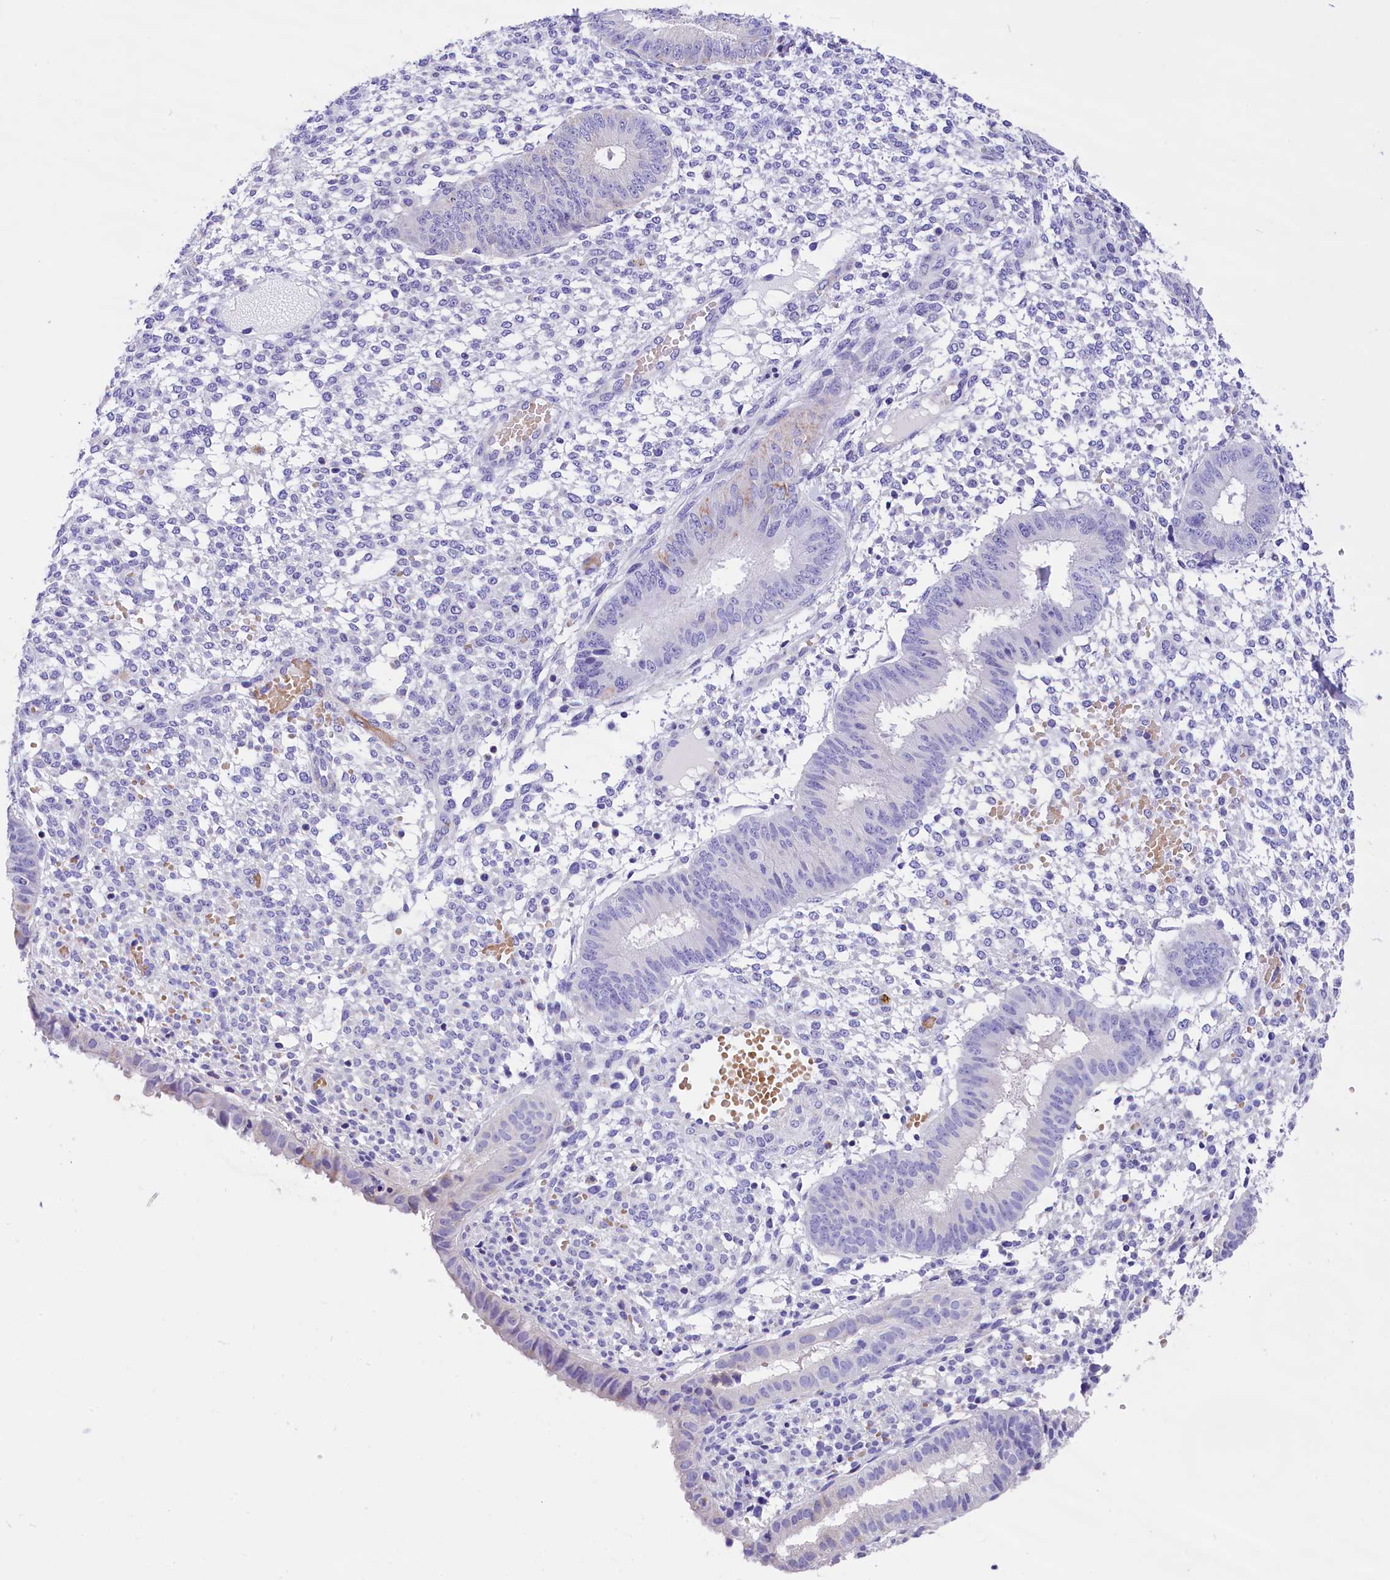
{"staining": {"intensity": "negative", "quantity": "none", "location": "none"}, "tissue": "endometrium", "cell_type": "Cells in endometrial stroma", "image_type": "normal", "snomed": [{"axis": "morphology", "description": "Normal tissue, NOS"}, {"axis": "topography", "description": "Endometrium"}], "caption": "DAB (3,3'-diaminobenzidine) immunohistochemical staining of benign human endometrium reveals no significant expression in cells in endometrial stroma. (Brightfield microscopy of DAB (3,3'-diaminobenzidine) IHC at high magnification).", "gene": "ABAT", "patient": {"sex": "female", "age": 49}}